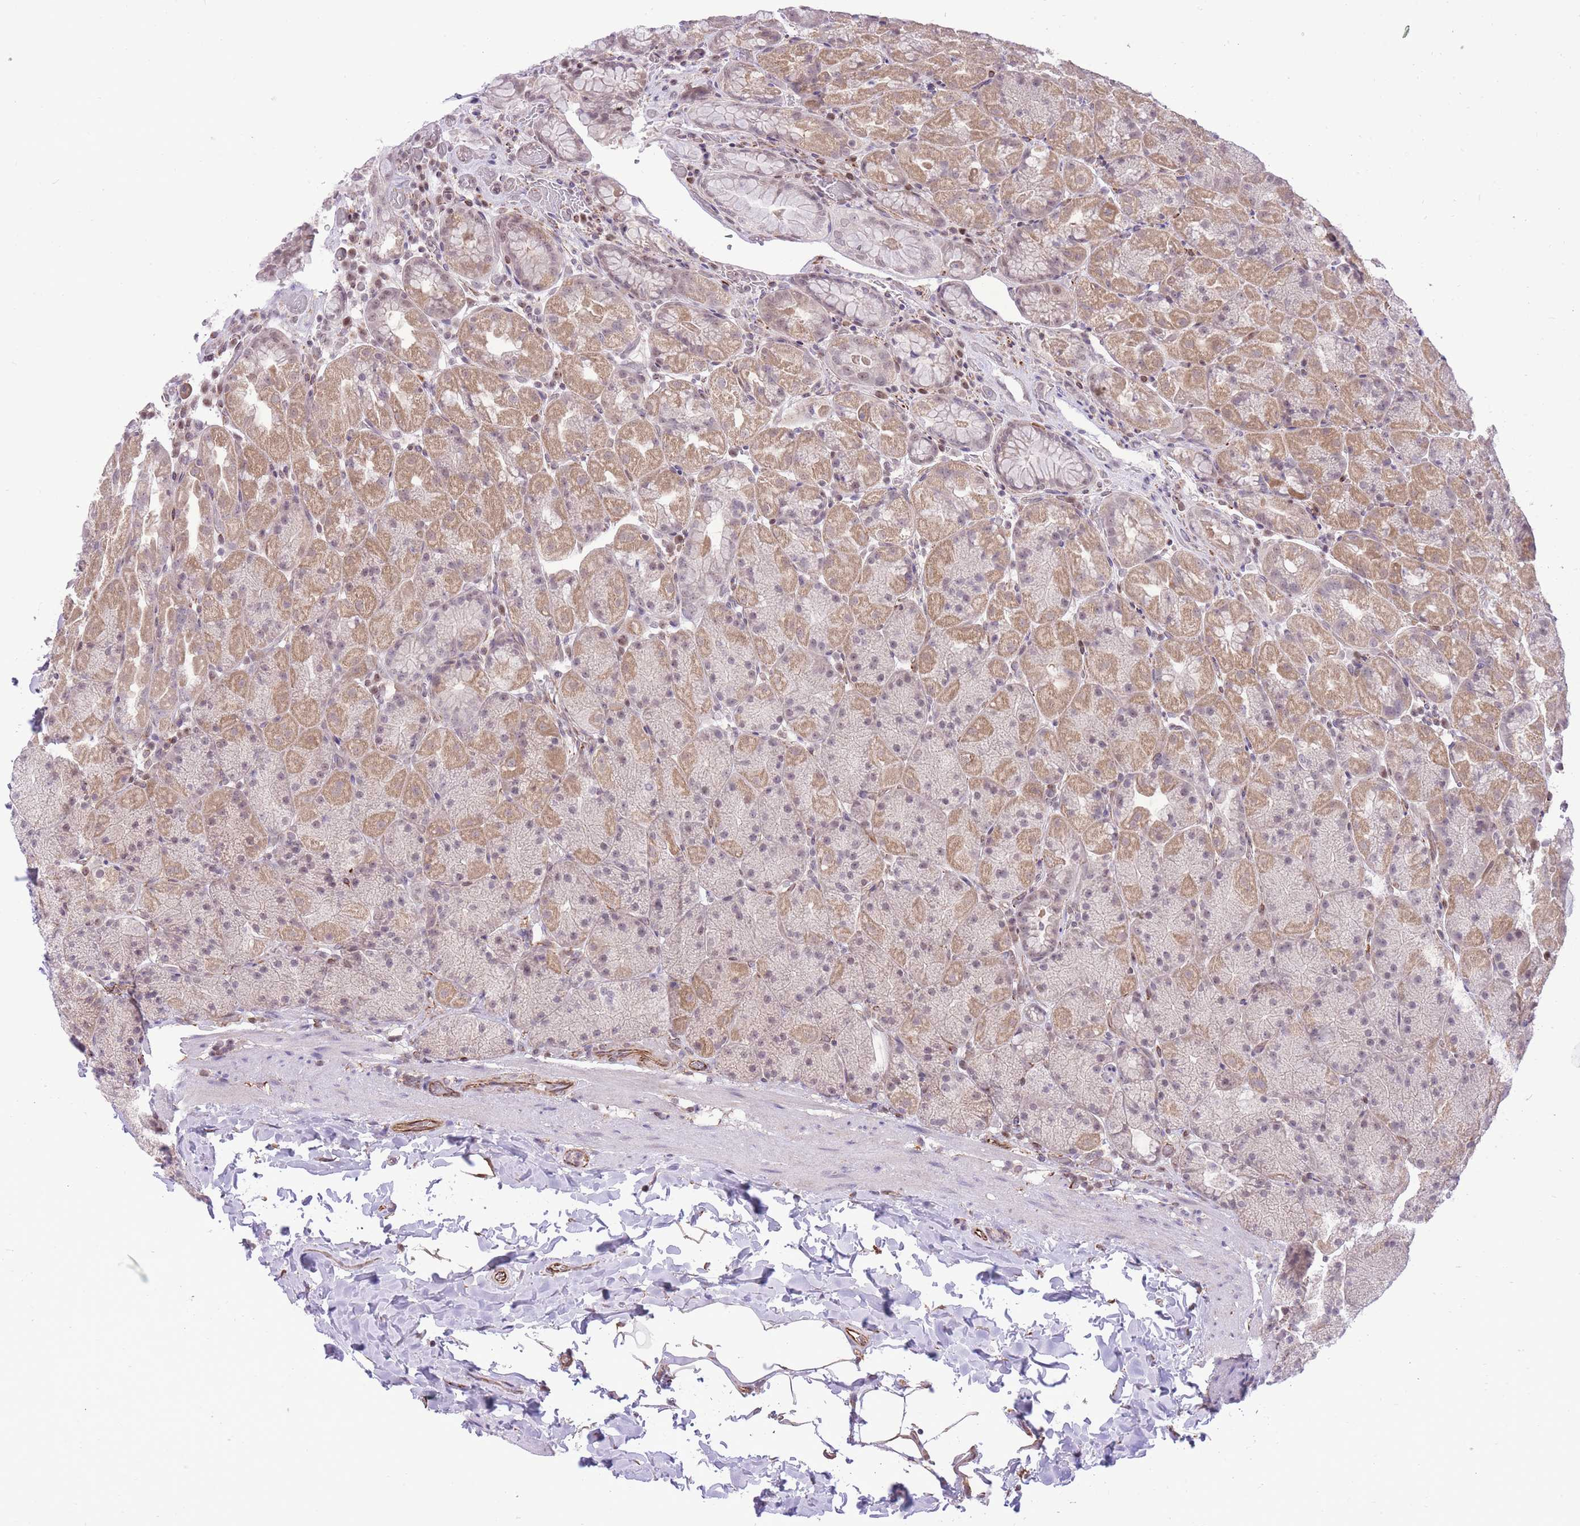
{"staining": {"intensity": "moderate", "quantity": "25%-75%", "location": "cytoplasmic/membranous,nuclear"}, "tissue": "stomach", "cell_type": "Glandular cells", "image_type": "normal", "snomed": [{"axis": "morphology", "description": "Normal tissue, NOS"}, {"axis": "topography", "description": "Stomach, upper"}, {"axis": "topography", "description": "Stomach, lower"}], "caption": "Approximately 25%-75% of glandular cells in normal stomach display moderate cytoplasmic/membranous,nuclear protein expression as visualized by brown immunohistochemical staining.", "gene": "ELL", "patient": {"sex": "male", "age": 67}}